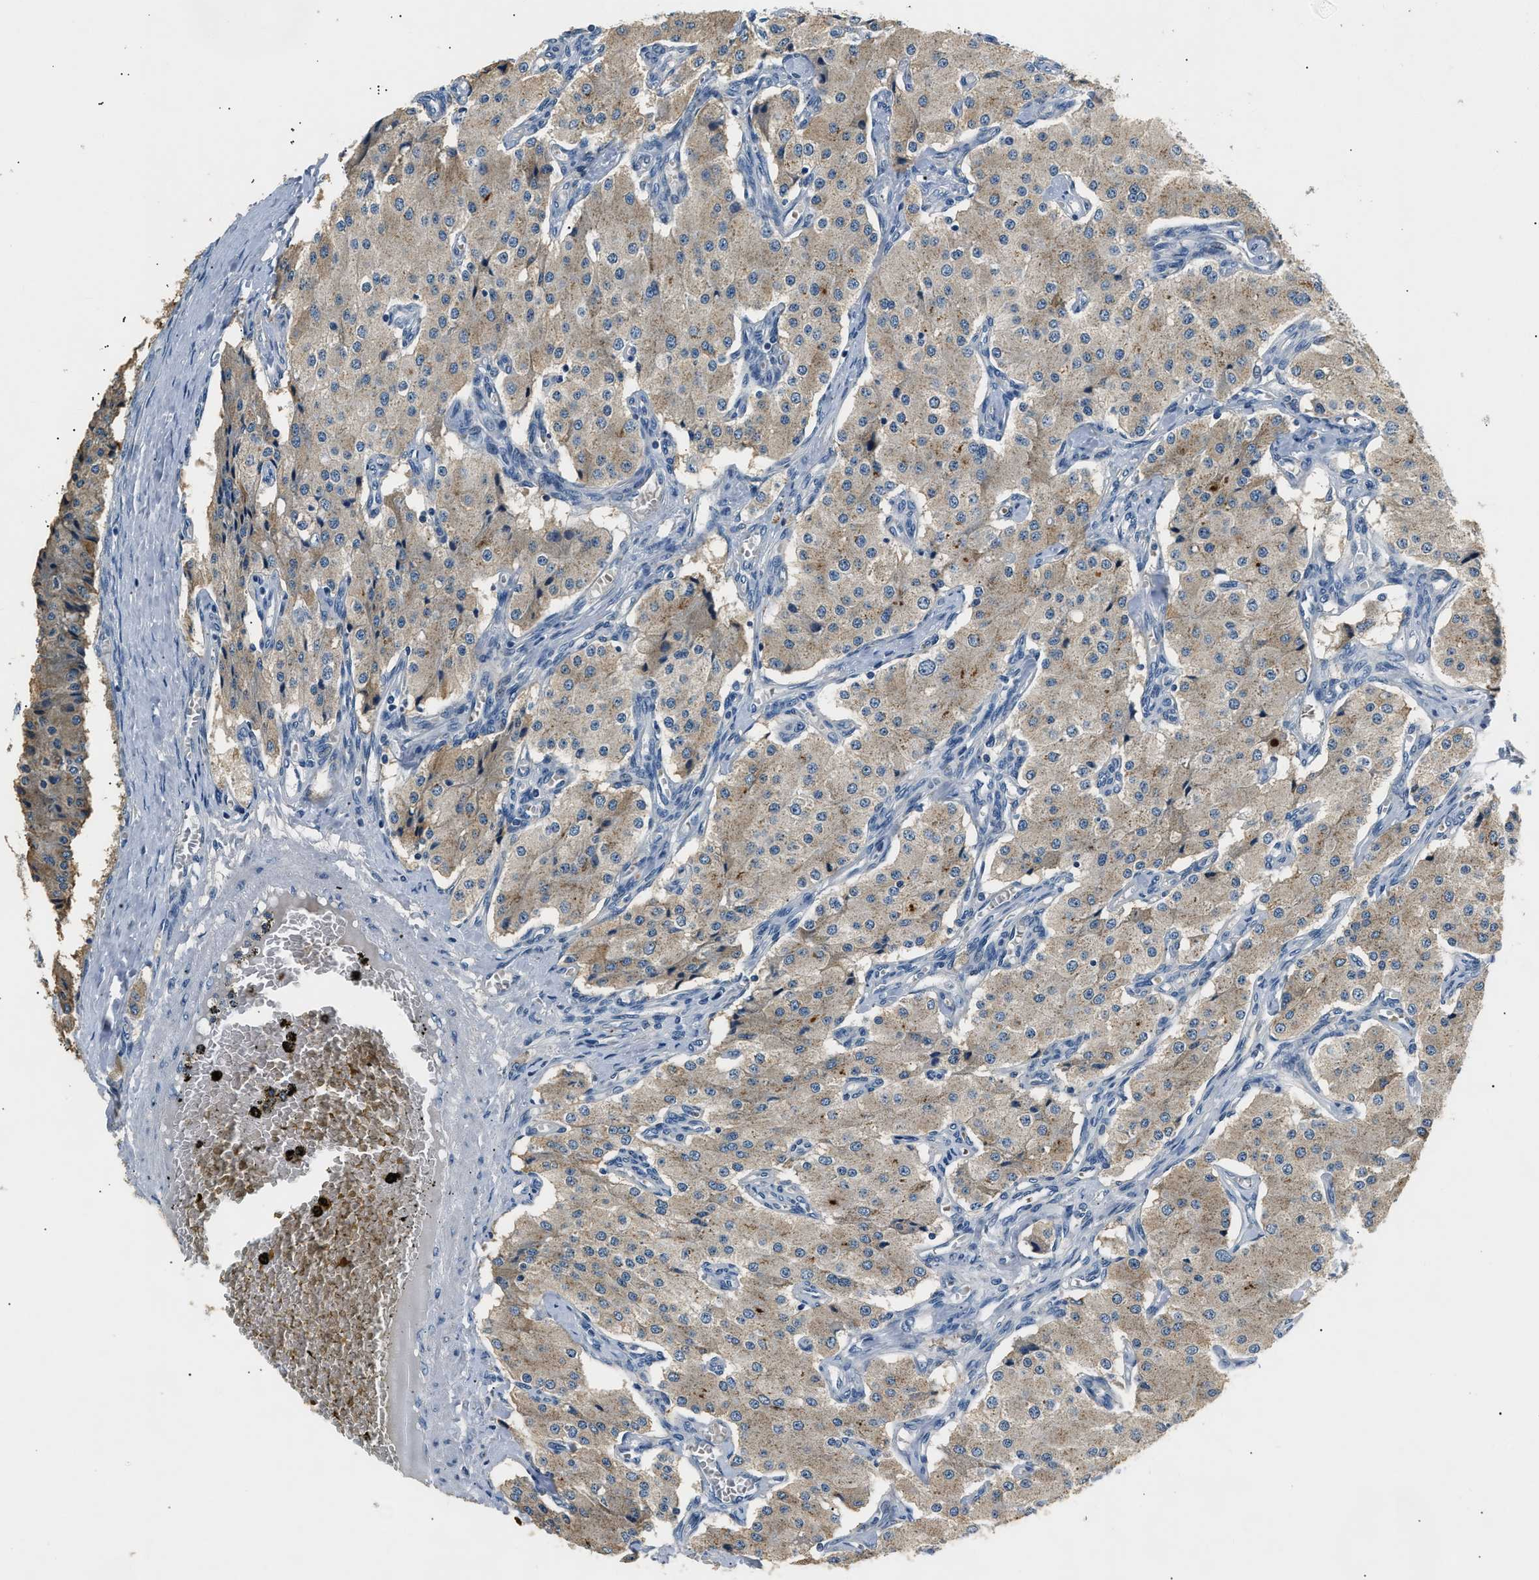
{"staining": {"intensity": "weak", "quantity": ">75%", "location": "cytoplasmic/membranous"}, "tissue": "carcinoid", "cell_type": "Tumor cells", "image_type": "cancer", "snomed": [{"axis": "morphology", "description": "Carcinoid, malignant, NOS"}, {"axis": "topography", "description": "Colon"}], "caption": "Malignant carcinoid tissue reveals weak cytoplasmic/membranous expression in approximately >75% of tumor cells, visualized by immunohistochemistry.", "gene": "INHA", "patient": {"sex": "female", "age": 52}}